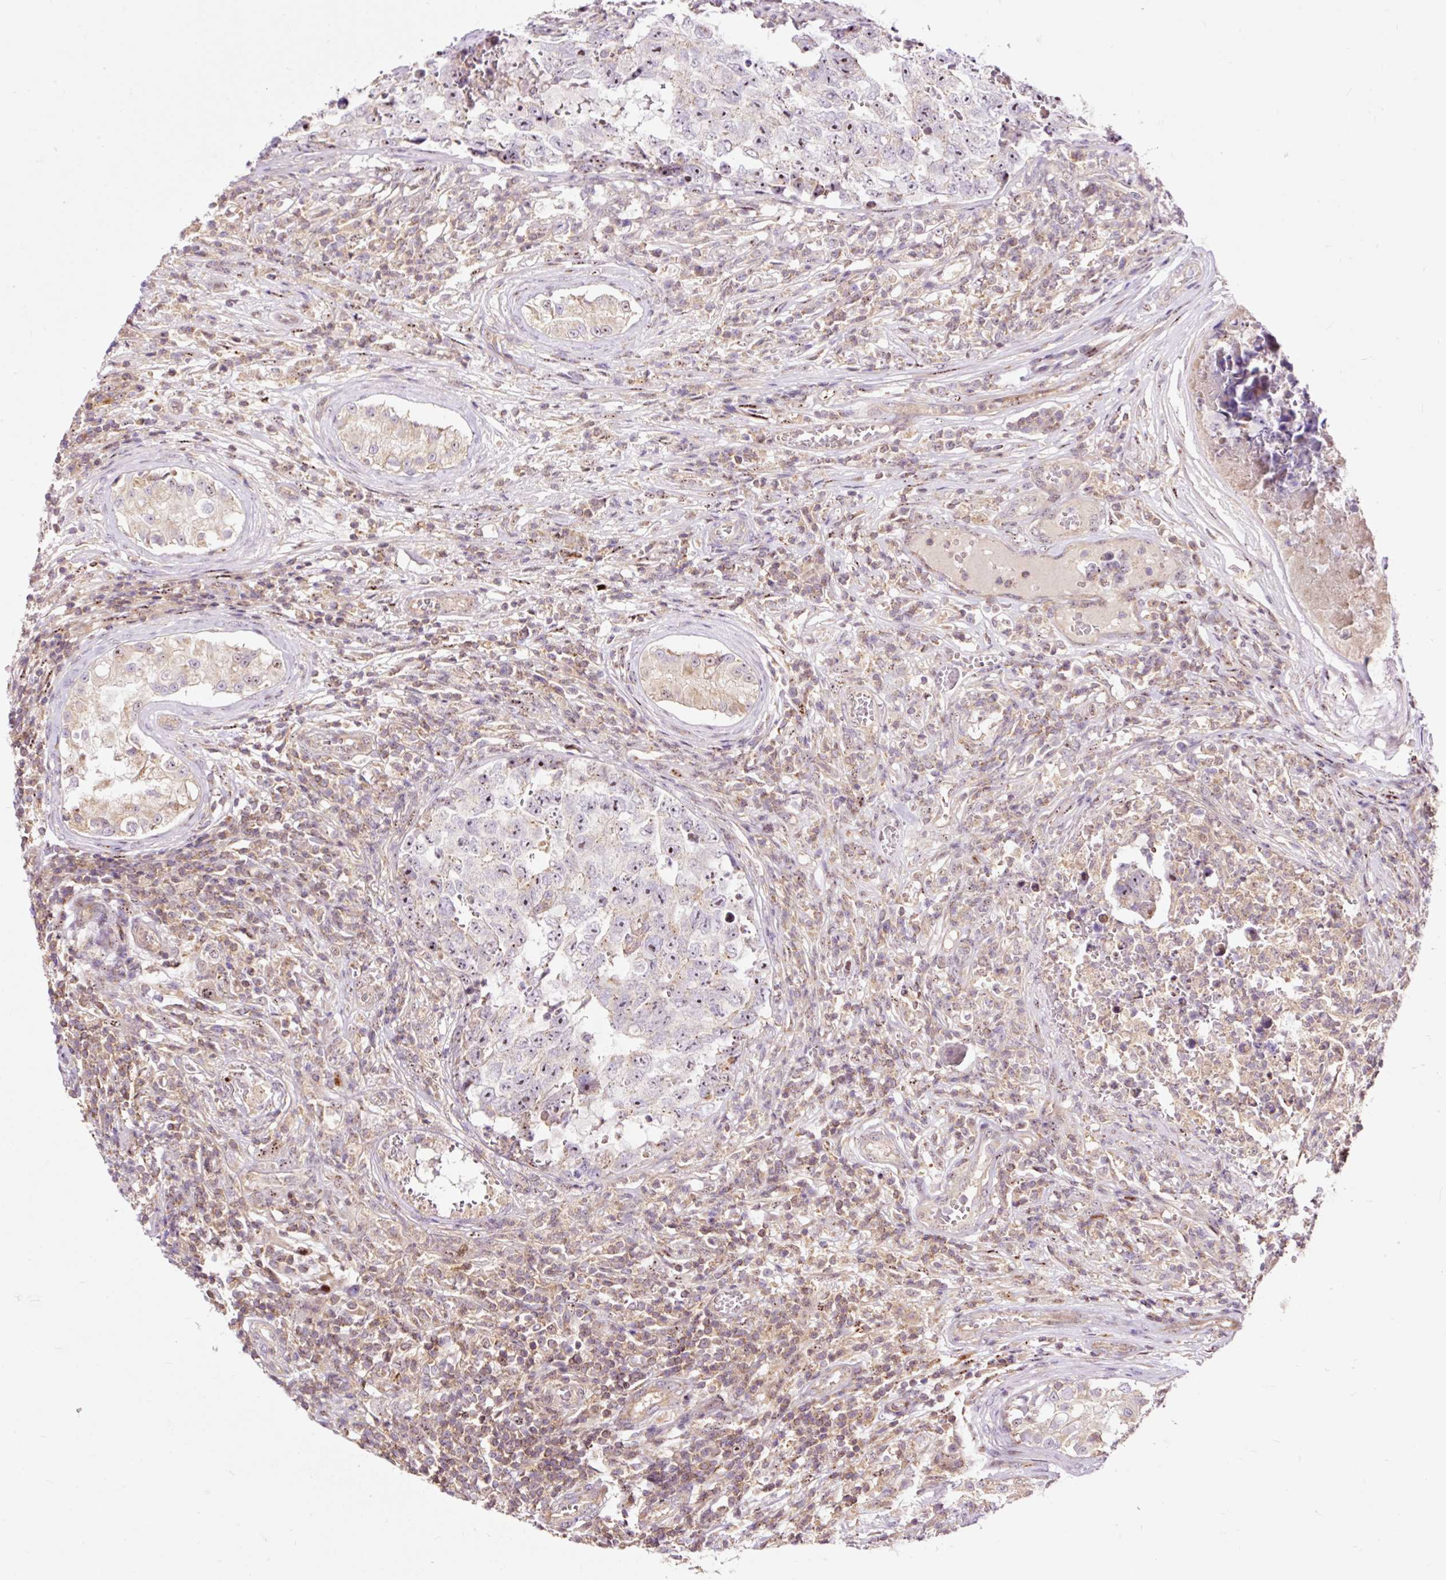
{"staining": {"intensity": "moderate", "quantity": "<25%", "location": "nuclear"}, "tissue": "testis cancer", "cell_type": "Tumor cells", "image_type": "cancer", "snomed": [{"axis": "morphology", "description": "Carcinoma, Embryonal, NOS"}, {"axis": "topography", "description": "Testis"}], "caption": "This histopathology image demonstrates immunohistochemistry (IHC) staining of human testis cancer, with low moderate nuclear staining in about <25% of tumor cells.", "gene": "BOLA3", "patient": {"sex": "male", "age": 25}}